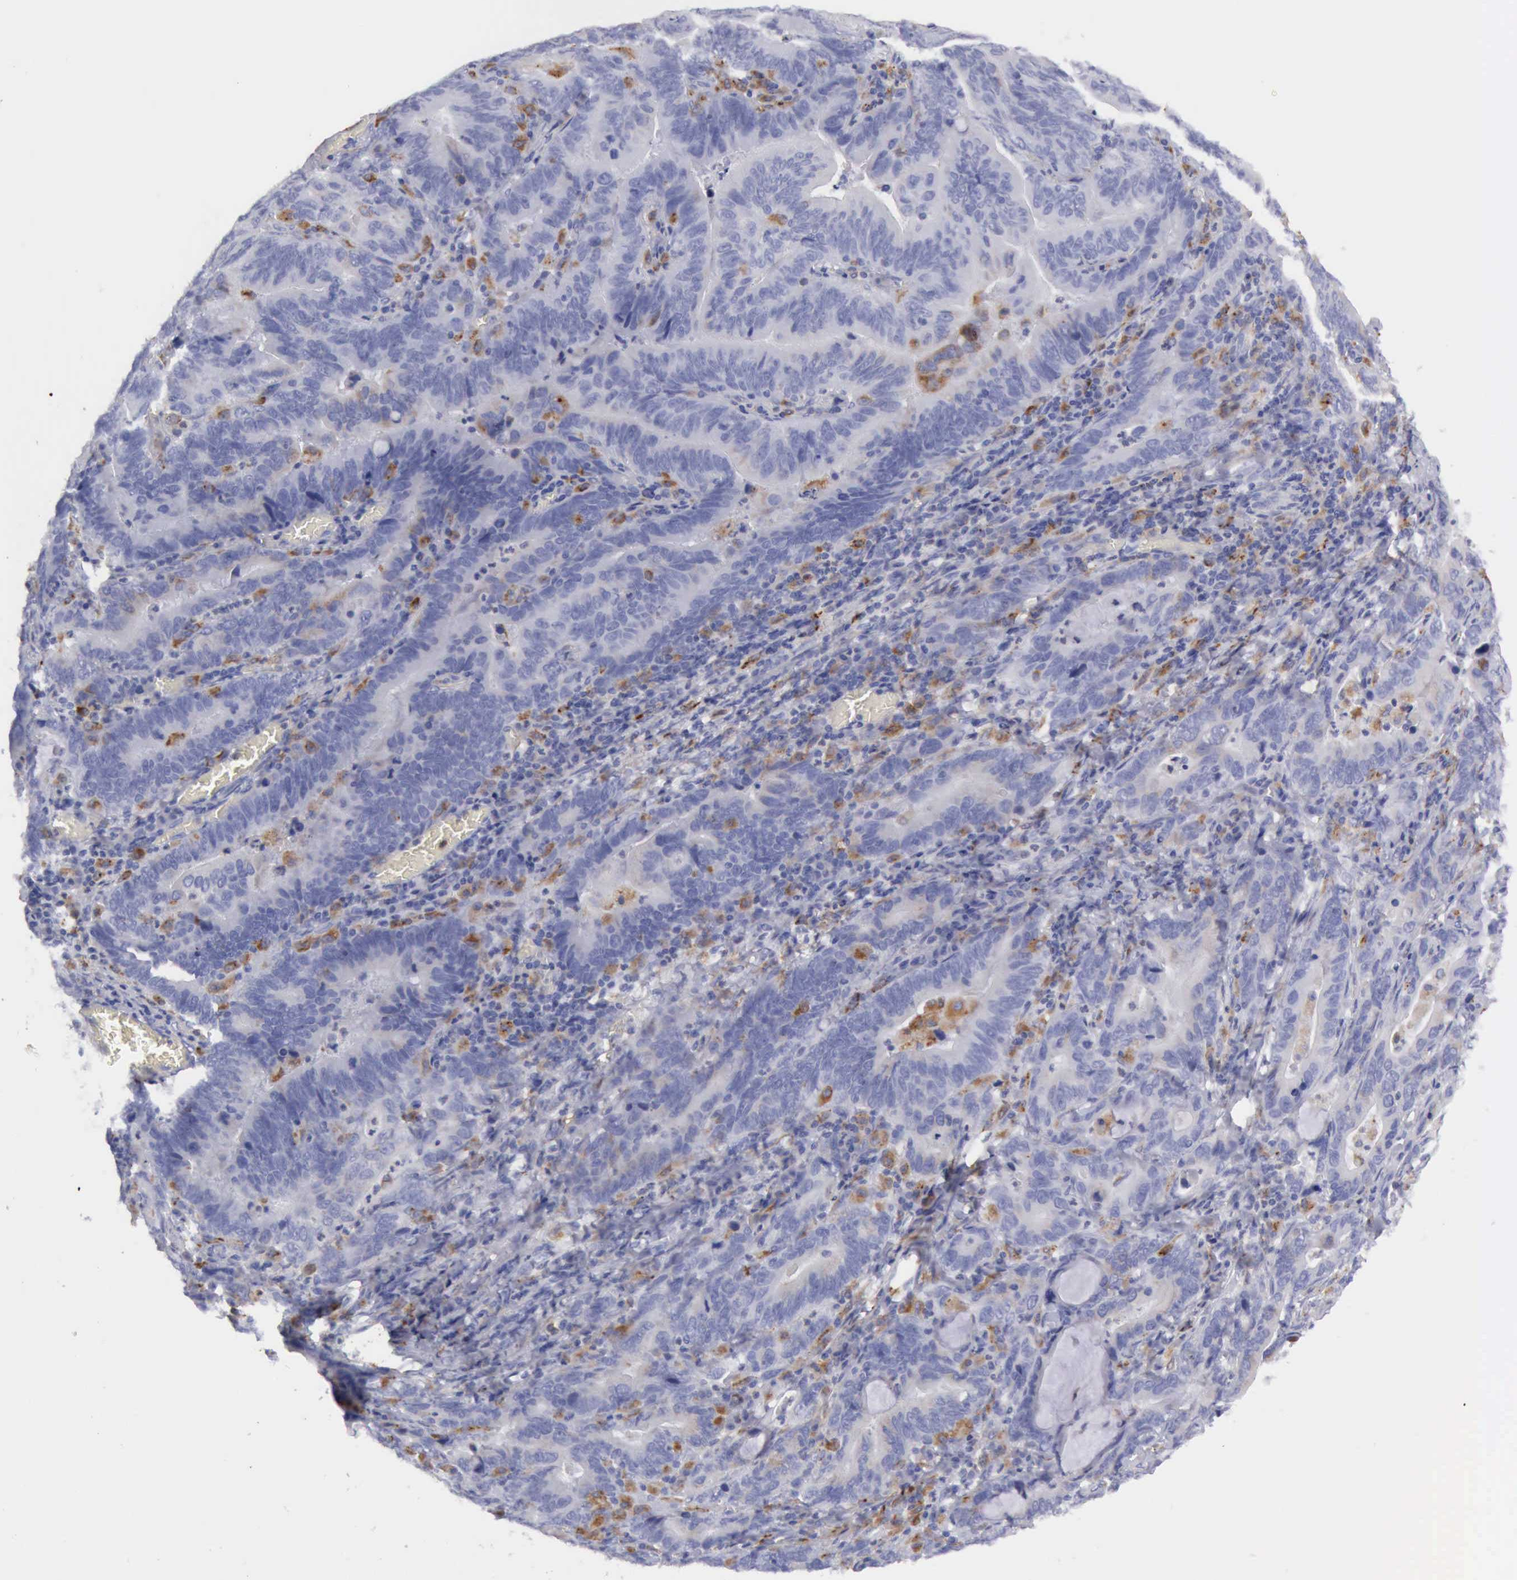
{"staining": {"intensity": "weak", "quantity": "25%-75%", "location": "cytoplasmic/membranous"}, "tissue": "stomach cancer", "cell_type": "Tumor cells", "image_type": "cancer", "snomed": [{"axis": "morphology", "description": "Adenocarcinoma, NOS"}, {"axis": "topography", "description": "Stomach, upper"}], "caption": "An image of adenocarcinoma (stomach) stained for a protein exhibits weak cytoplasmic/membranous brown staining in tumor cells.", "gene": "CTSS", "patient": {"sex": "male", "age": 63}}